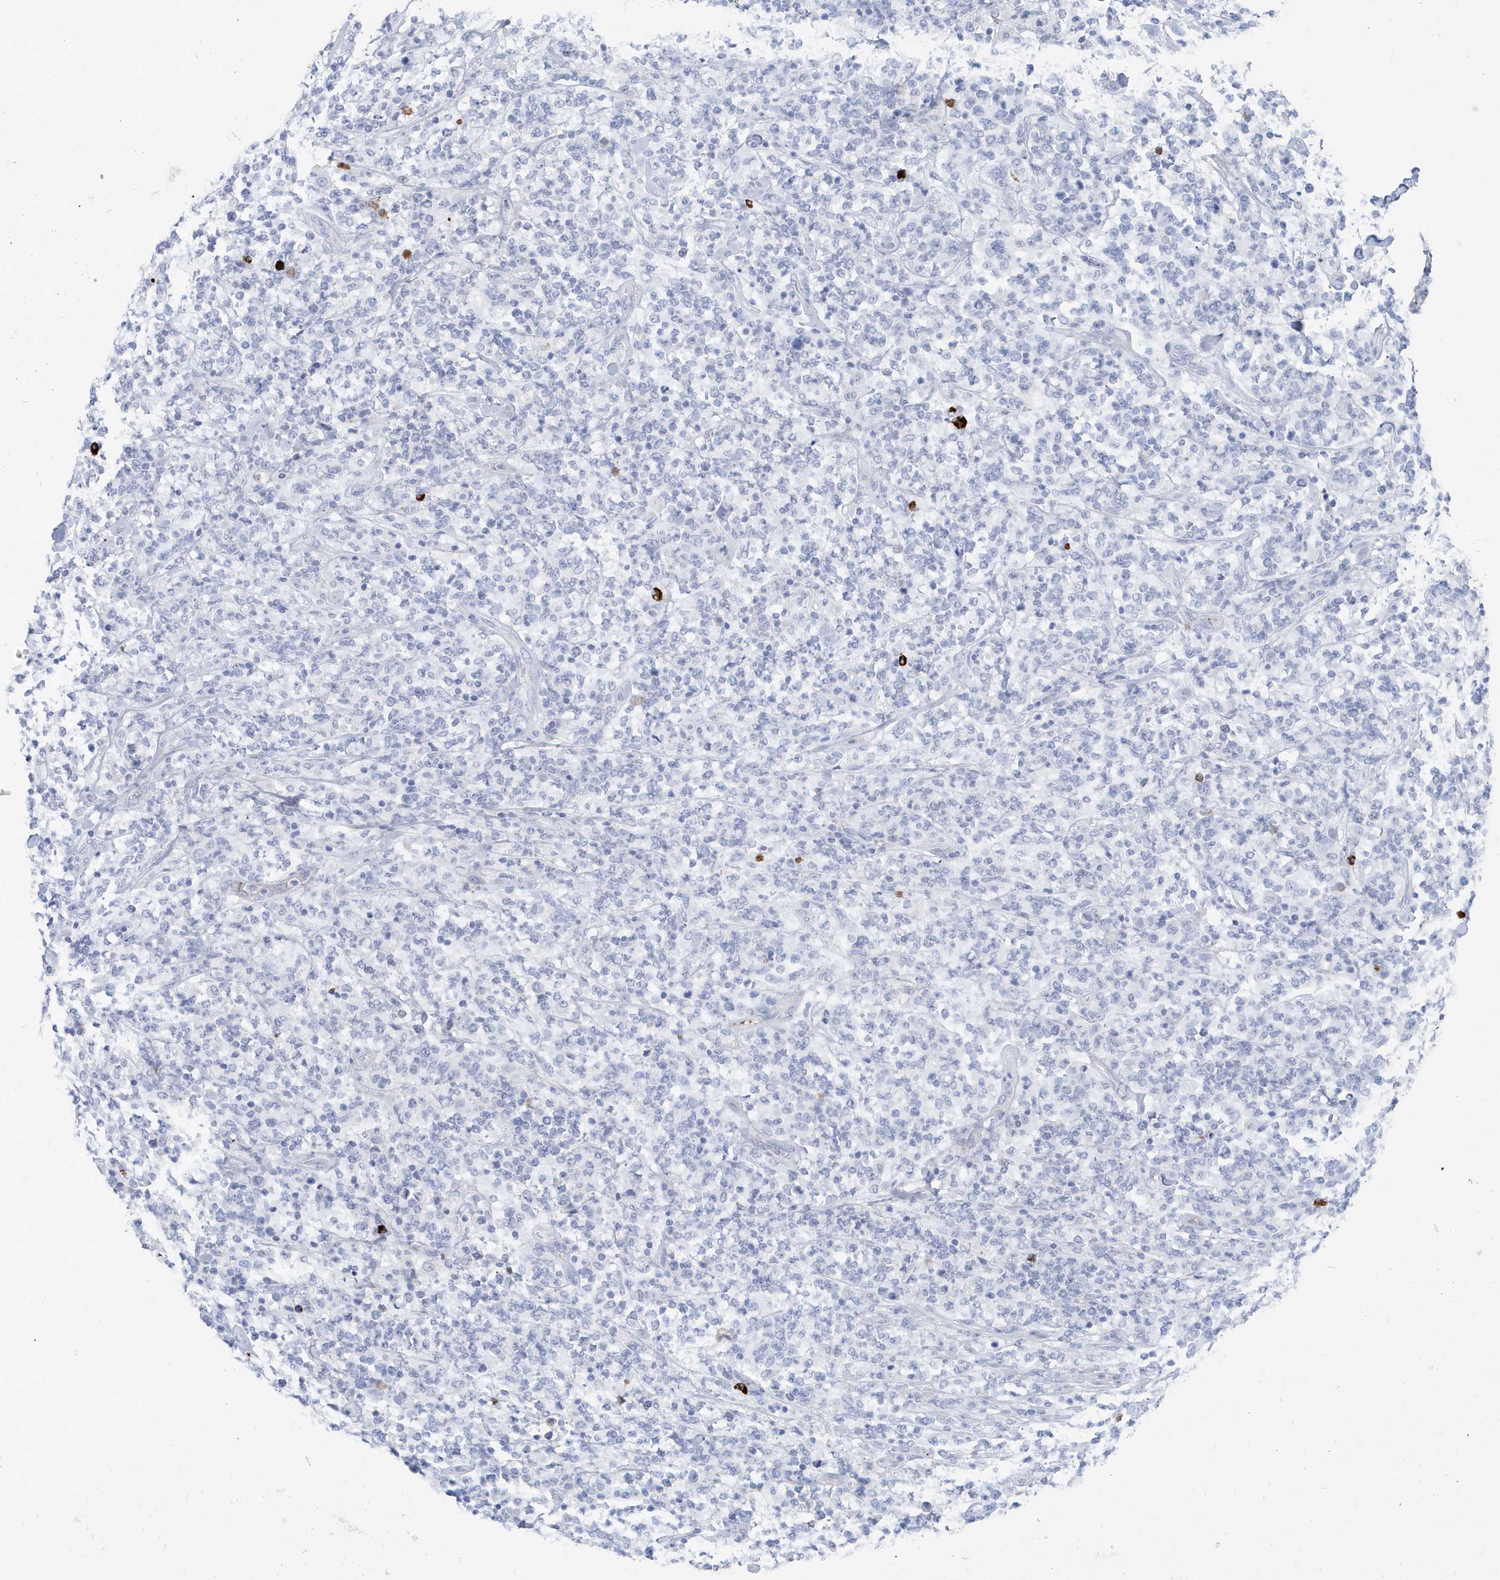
{"staining": {"intensity": "negative", "quantity": "none", "location": "none"}, "tissue": "lymphoma", "cell_type": "Tumor cells", "image_type": "cancer", "snomed": [{"axis": "morphology", "description": "Malignant lymphoma, non-Hodgkin's type, High grade"}, {"axis": "topography", "description": "Soft tissue"}], "caption": "Human lymphoma stained for a protein using immunohistochemistry exhibits no expression in tumor cells.", "gene": "JCHAIN", "patient": {"sex": "male", "age": 18}}